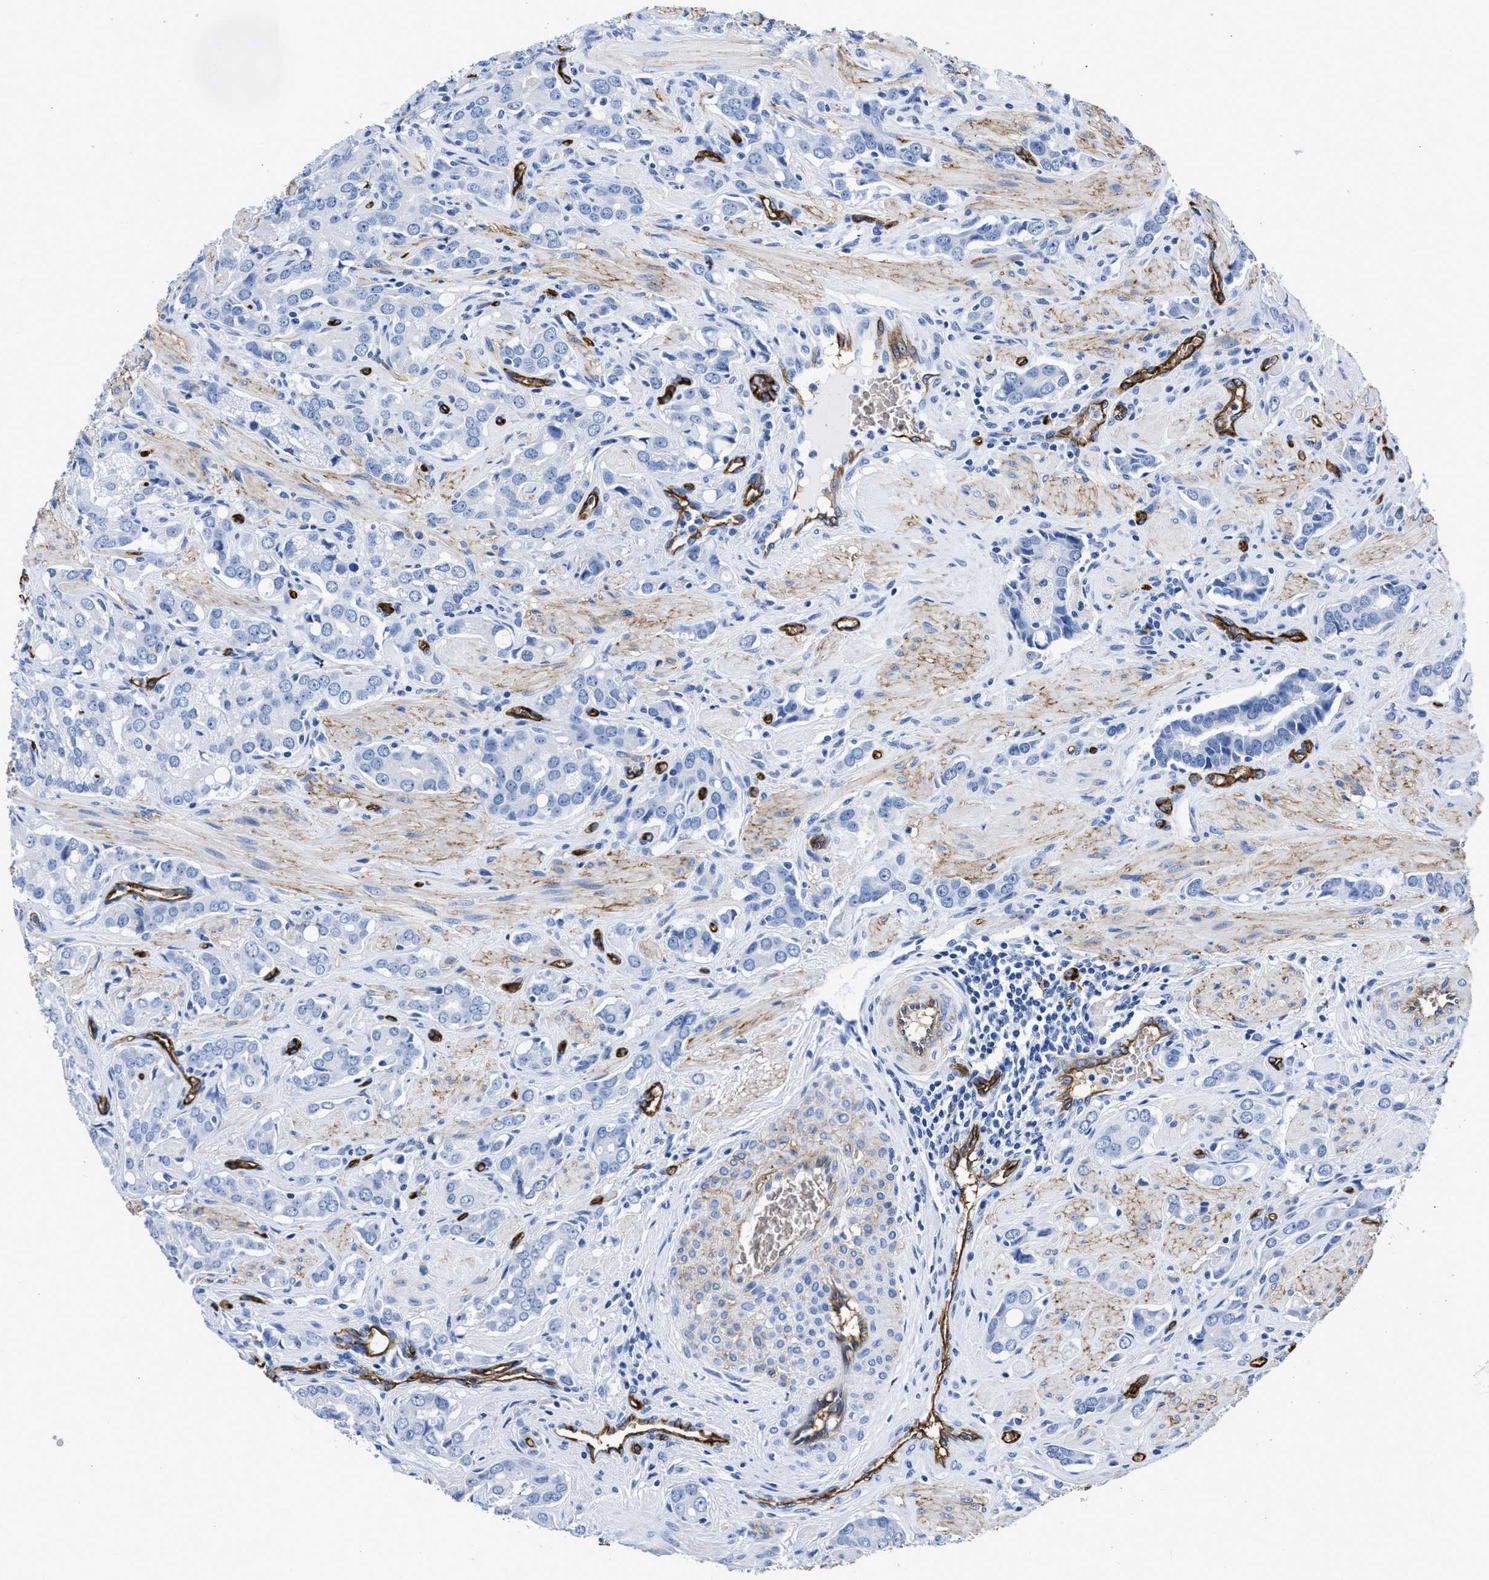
{"staining": {"intensity": "negative", "quantity": "none", "location": "none"}, "tissue": "prostate cancer", "cell_type": "Tumor cells", "image_type": "cancer", "snomed": [{"axis": "morphology", "description": "Adenocarcinoma, High grade"}, {"axis": "topography", "description": "Prostate"}], "caption": "Immunohistochemistry of human high-grade adenocarcinoma (prostate) exhibits no staining in tumor cells.", "gene": "AQP1", "patient": {"sex": "male", "age": 52}}